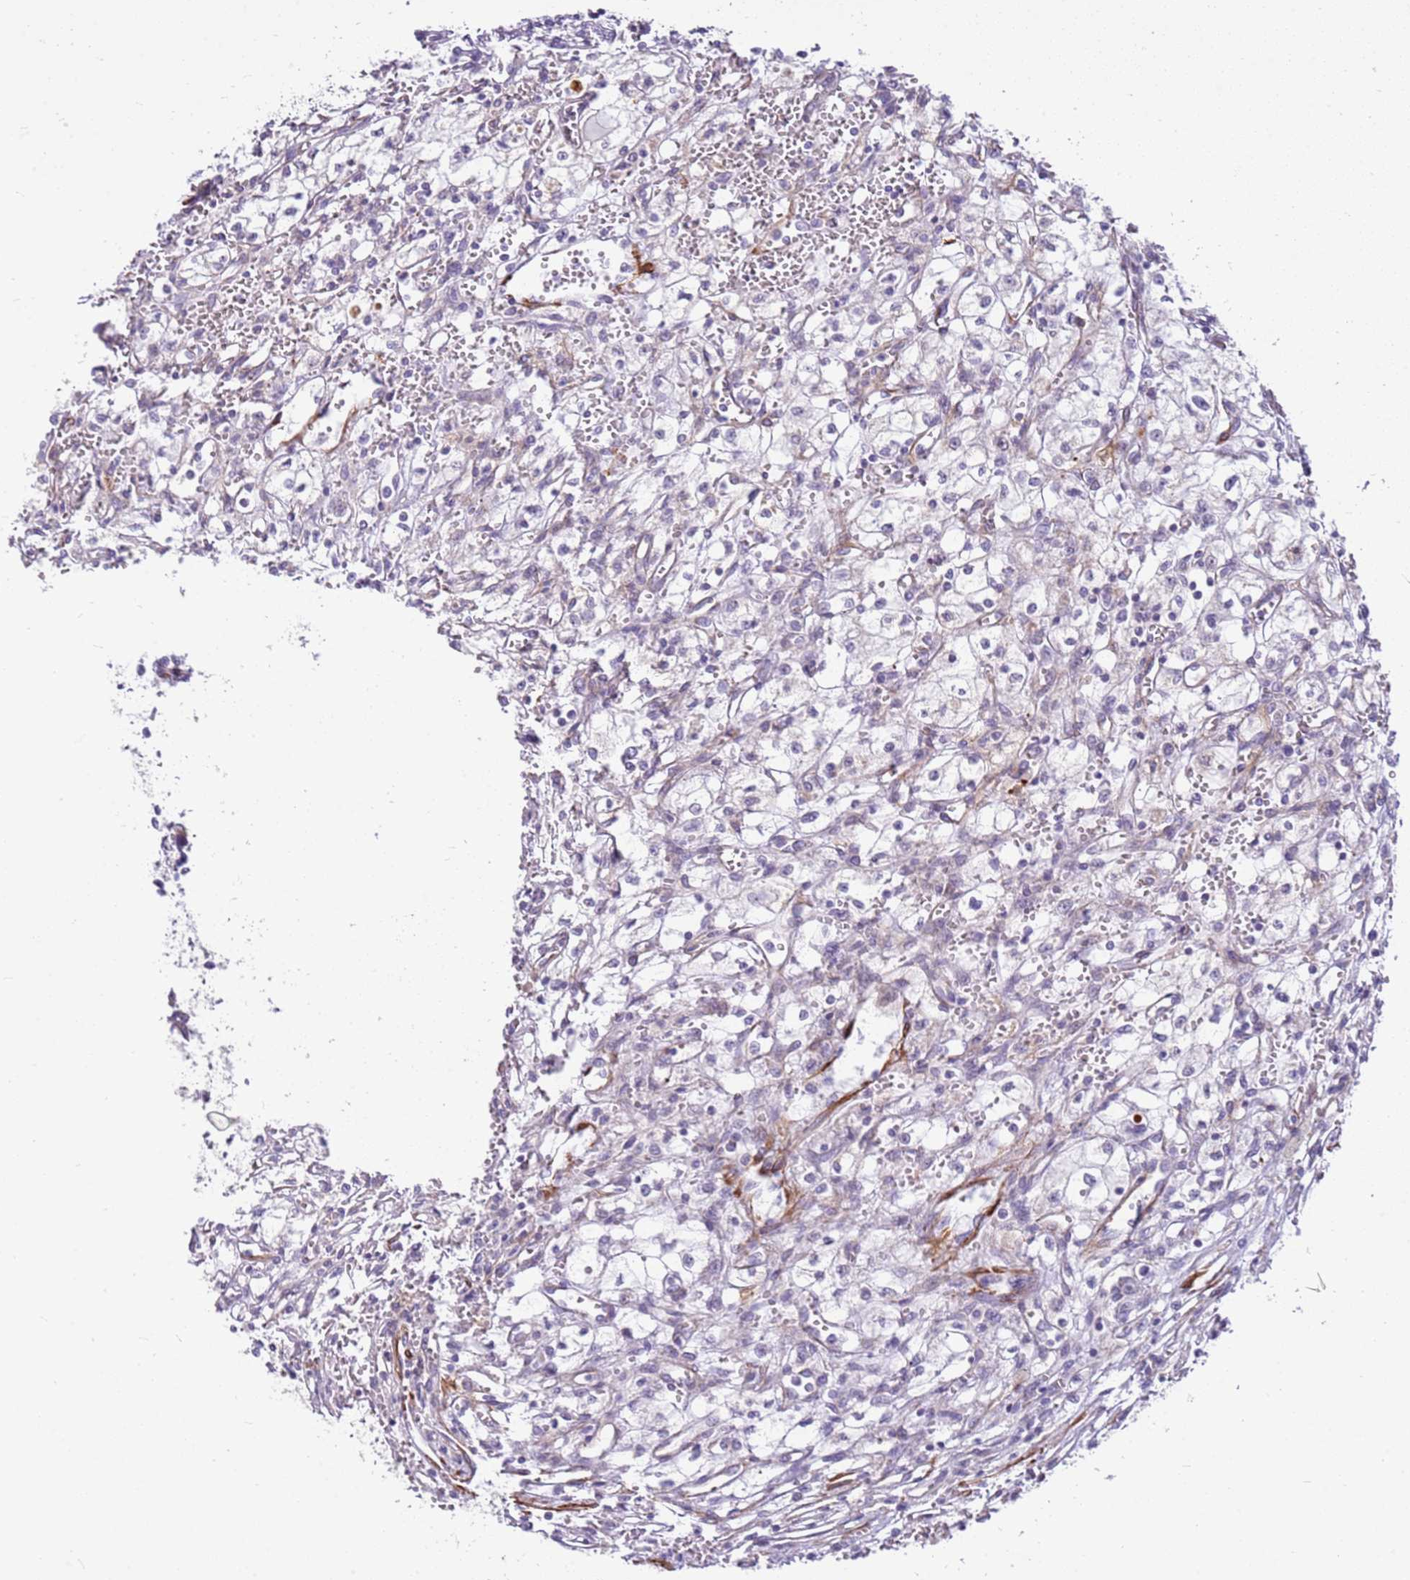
{"staining": {"intensity": "negative", "quantity": "none", "location": "none"}, "tissue": "renal cancer", "cell_type": "Tumor cells", "image_type": "cancer", "snomed": [{"axis": "morphology", "description": "Adenocarcinoma, NOS"}, {"axis": "topography", "description": "Kidney"}], "caption": "High power microscopy micrograph of an IHC image of adenocarcinoma (renal), revealing no significant staining in tumor cells.", "gene": "SMIM4", "patient": {"sex": "male", "age": 59}}